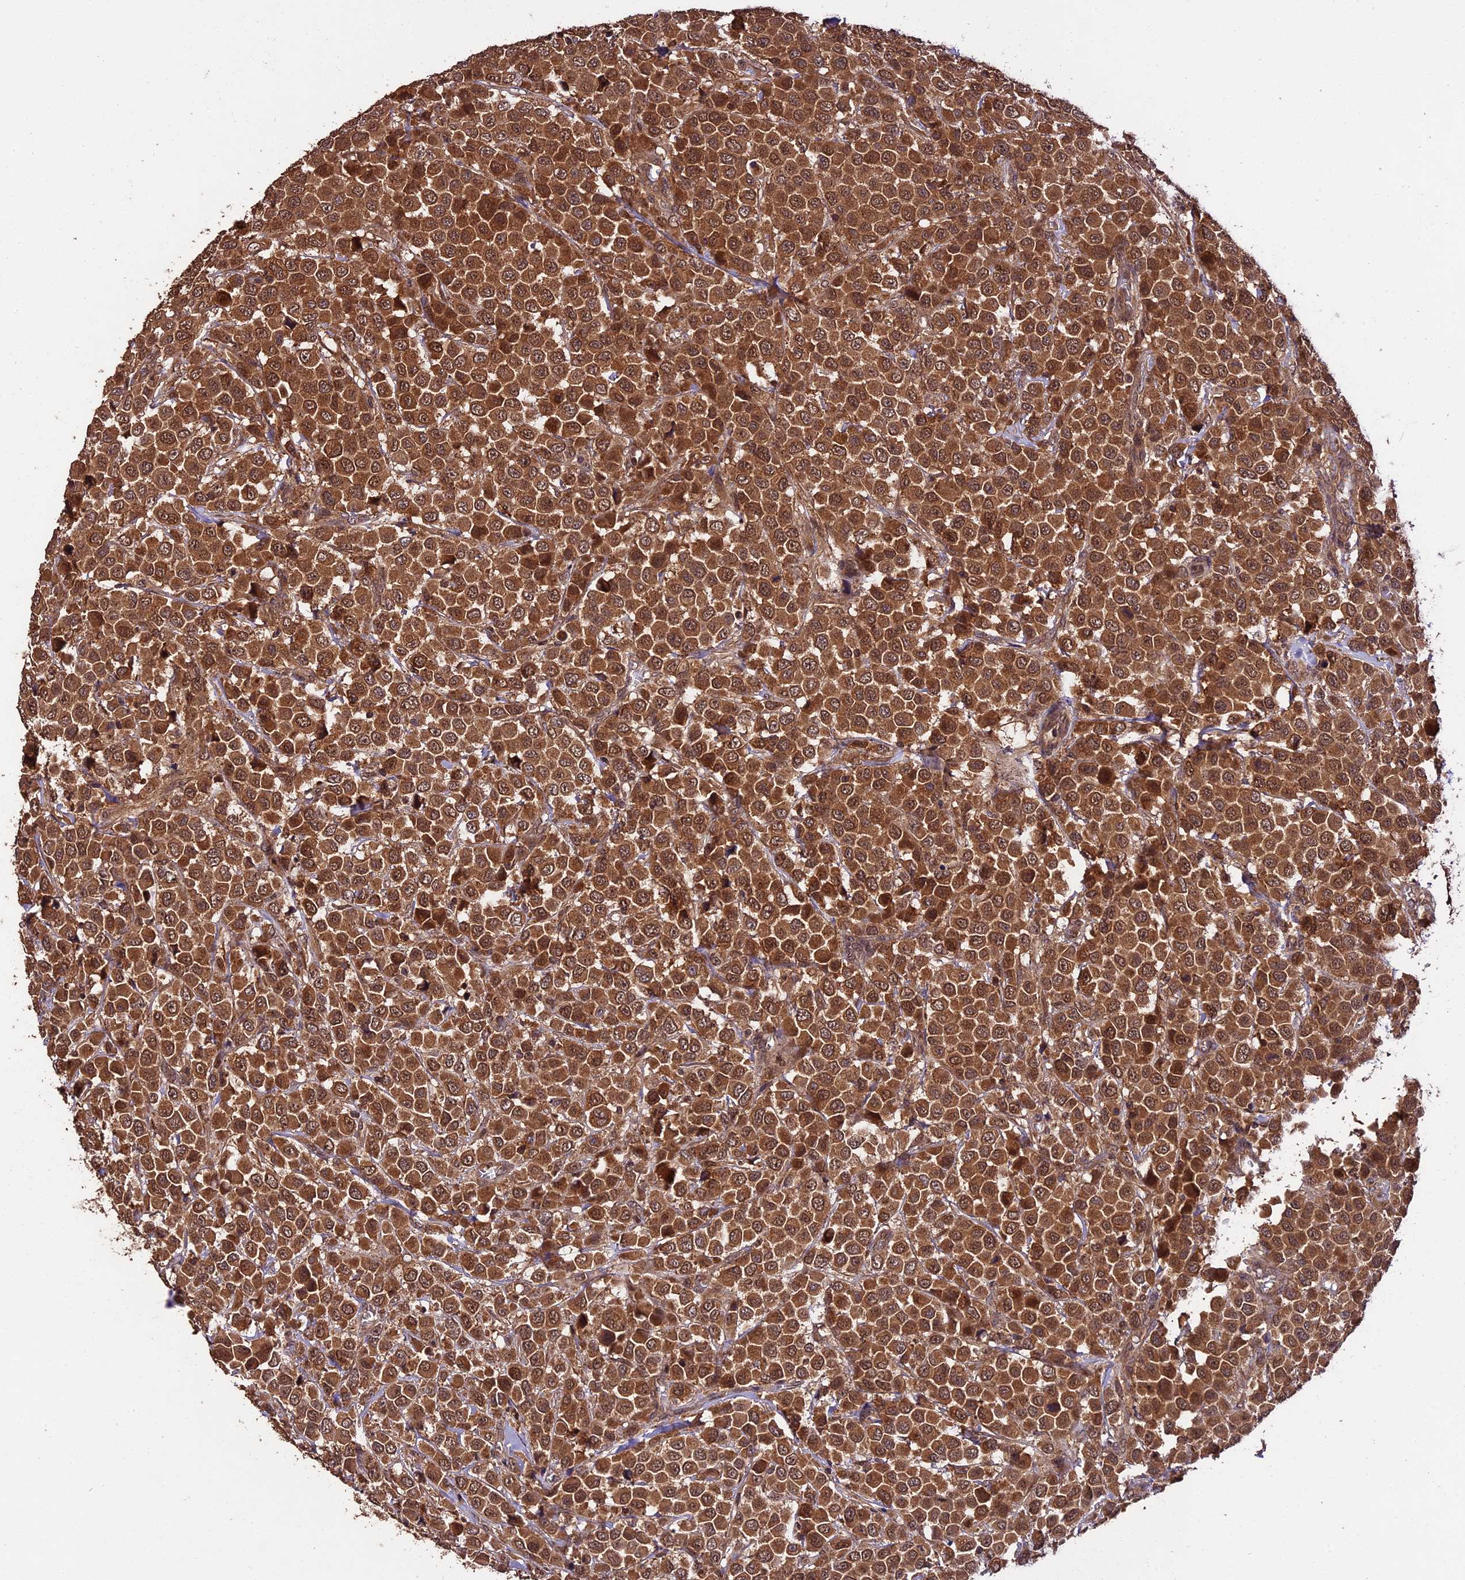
{"staining": {"intensity": "strong", "quantity": ">75%", "location": "cytoplasmic/membranous"}, "tissue": "breast cancer", "cell_type": "Tumor cells", "image_type": "cancer", "snomed": [{"axis": "morphology", "description": "Duct carcinoma"}, {"axis": "topography", "description": "Breast"}], "caption": "A high amount of strong cytoplasmic/membranous positivity is identified in about >75% of tumor cells in intraductal carcinoma (breast) tissue.", "gene": "TRMT1", "patient": {"sex": "female", "age": 61}}